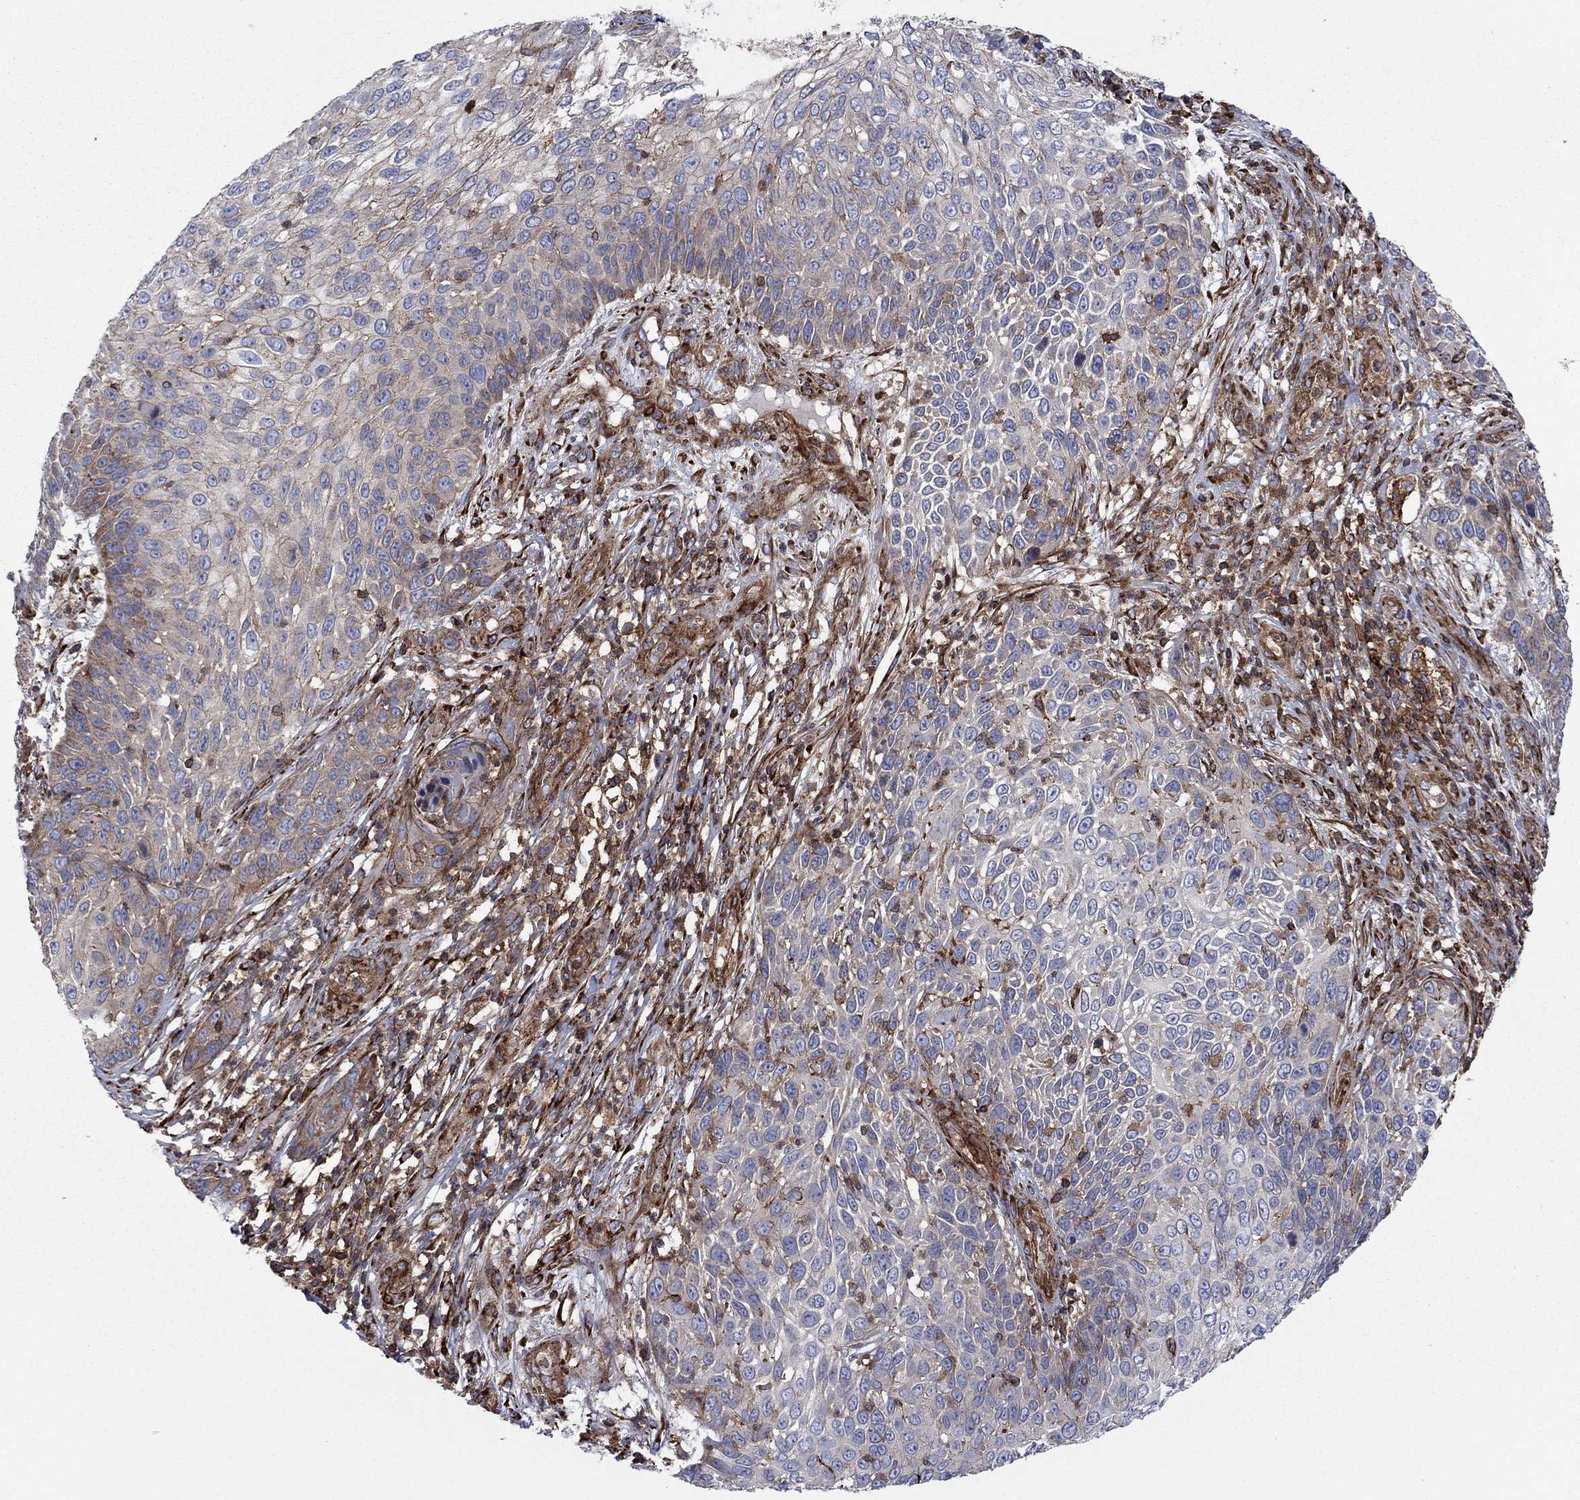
{"staining": {"intensity": "strong", "quantity": "<25%", "location": "cytoplasmic/membranous"}, "tissue": "skin cancer", "cell_type": "Tumor cells", "image_type": "cancer", "snomed": [{"axis": "morphology", "description": "Squamous cell carcinoma, NOS"}, {"axis": "topography", "description": "Skin"}], "caption": "Immunohistochemistry (IHC) image of squamous cell carcinoma (skin) stained for a protein (brown), which displays medium levels of strong cytoplasmic/membranous staining in about <25% of tumor cells.", "gene": "PAG1", "patient": {"sex": "male", "age": 92}}